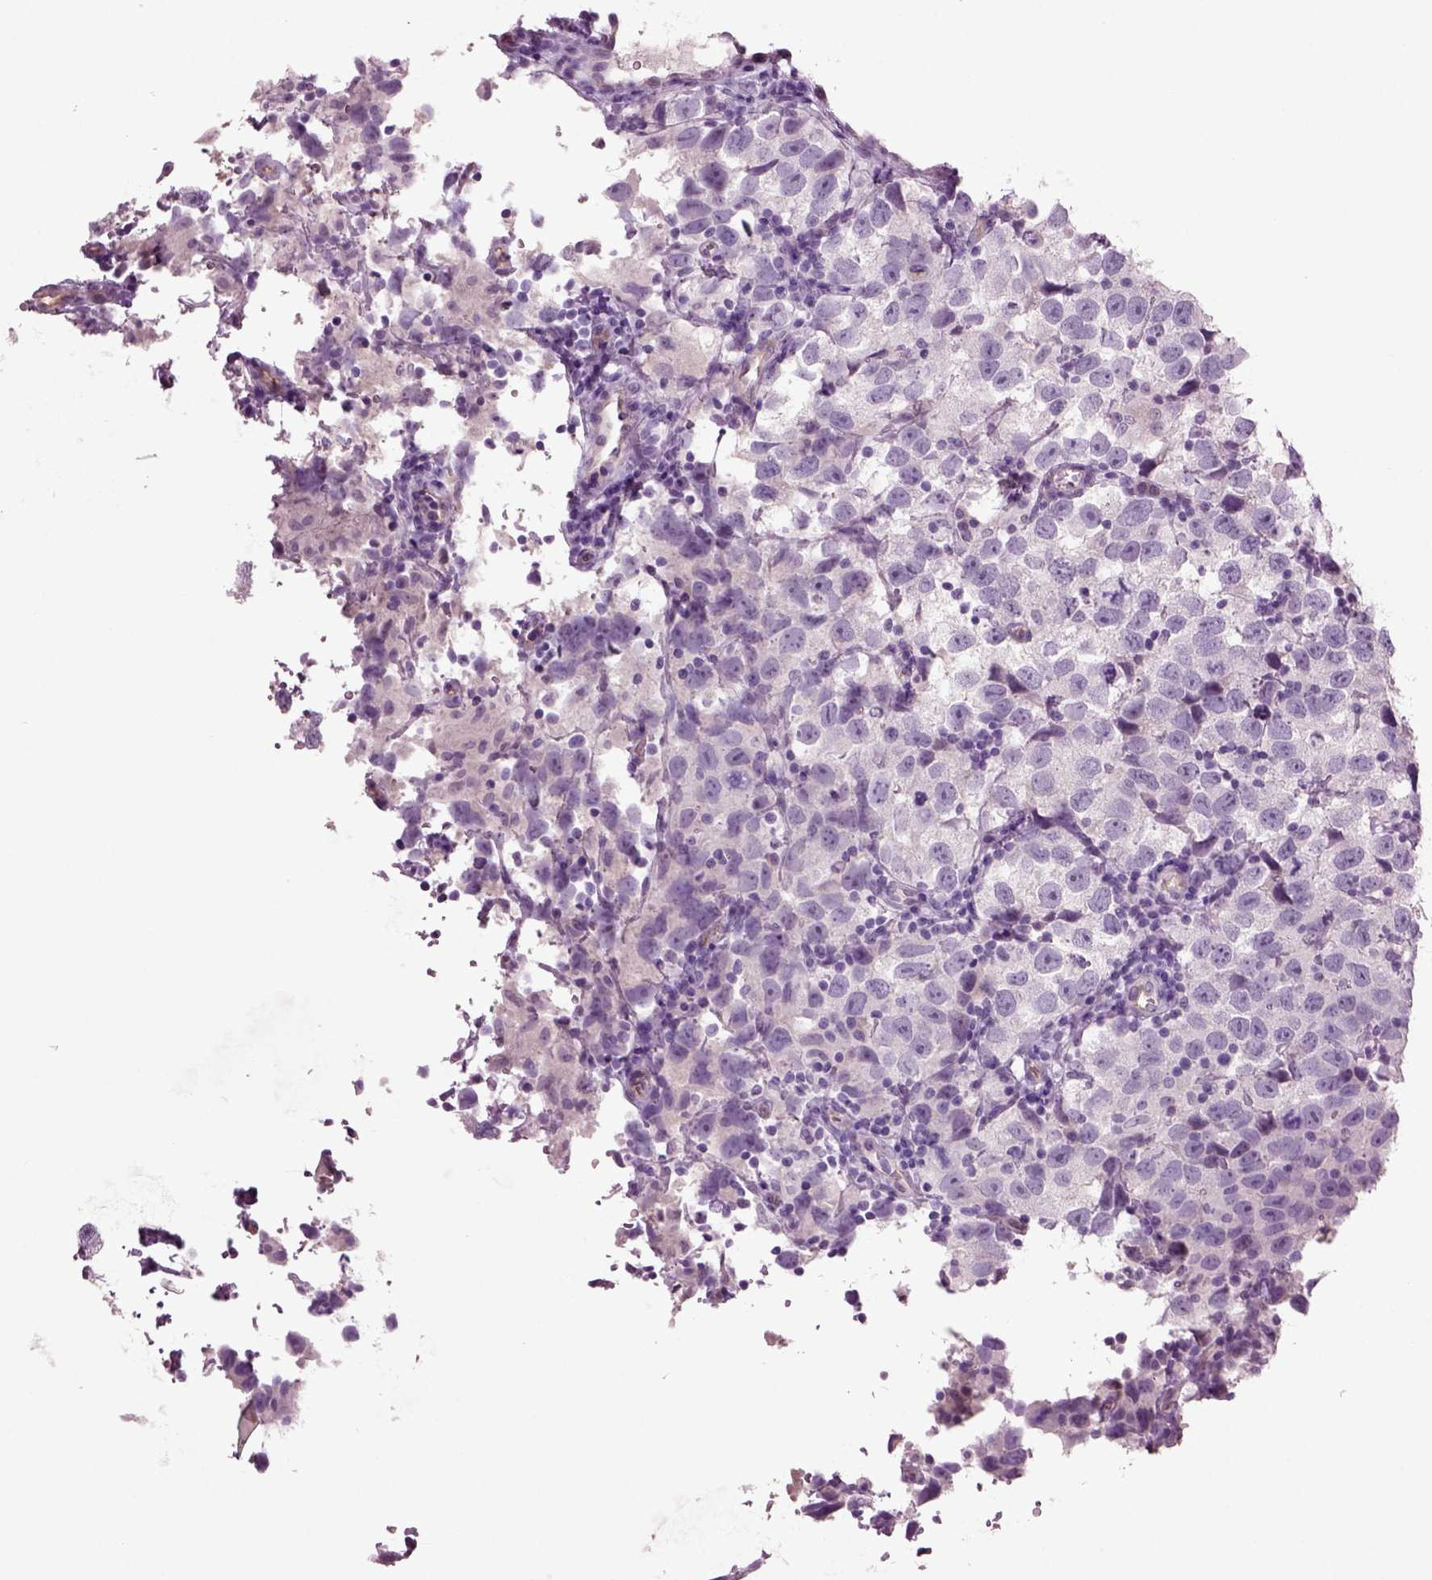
{"staining": {"intensity": "negative", "quantity": "none", "location": "none"}, "tissue": "testis cancer", "cell_type": "Tumor cells", "image_type": "cancer", "snomed": [{"axis": "morphology", "description": "Seminoma, NOS"}, {"axis": "topography", "description": "Testis"}], "caption": "Testis cancer stained for a protein using IHC displays no expression tumor cells.", "gene": "COL9A2", "patient": {"sex": "male", "age": 26}}